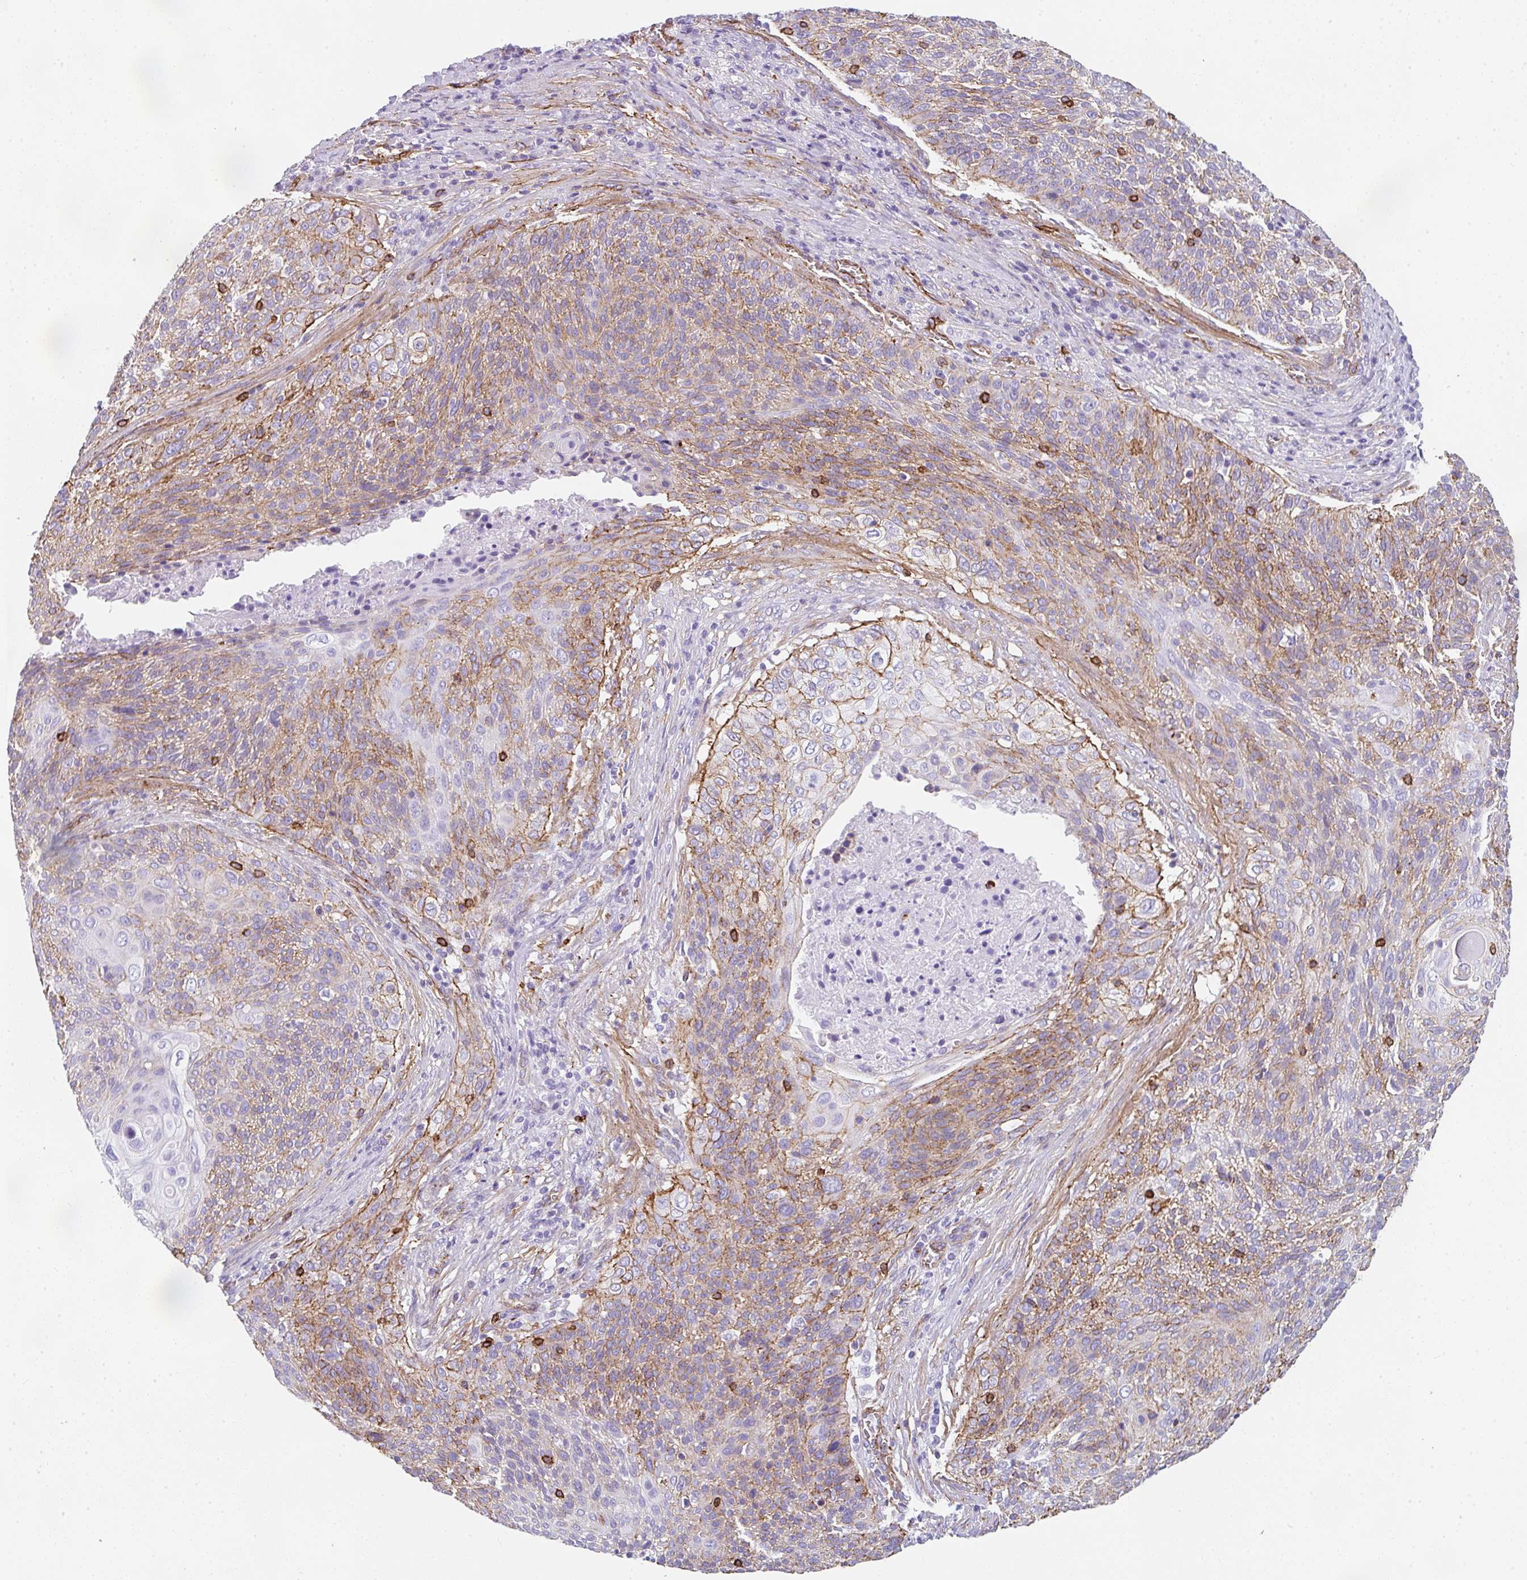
{"staining": {"intensity": "moderate", "quantity": "25%-75%", "location": "cytoplasmic/membranous"}, "tissue": "cervical cancer", "cell_type": "Tumor cells", "image_type": "cancer", "snomed": [{"axis": "morphology", "description": "Squamous cell carcinoma, NOS"}, {"axis": "topography", "description": "Cervix"}], "caption": "High-magnification brightfield microscopy of cervical cancer stained with DAB (brown) and counterstained with hematoxylin (blue). tumor cells exhibit moderate cytoplasmic/membranous expression is identified in approximately25%-75% of cells. (DAB (3,3'-diaminobenzidine) IHC, brown staining for protein, blue staining for nuclei).", "gene": "DBN1", "patient": {"sex": "female", "age": 31}}